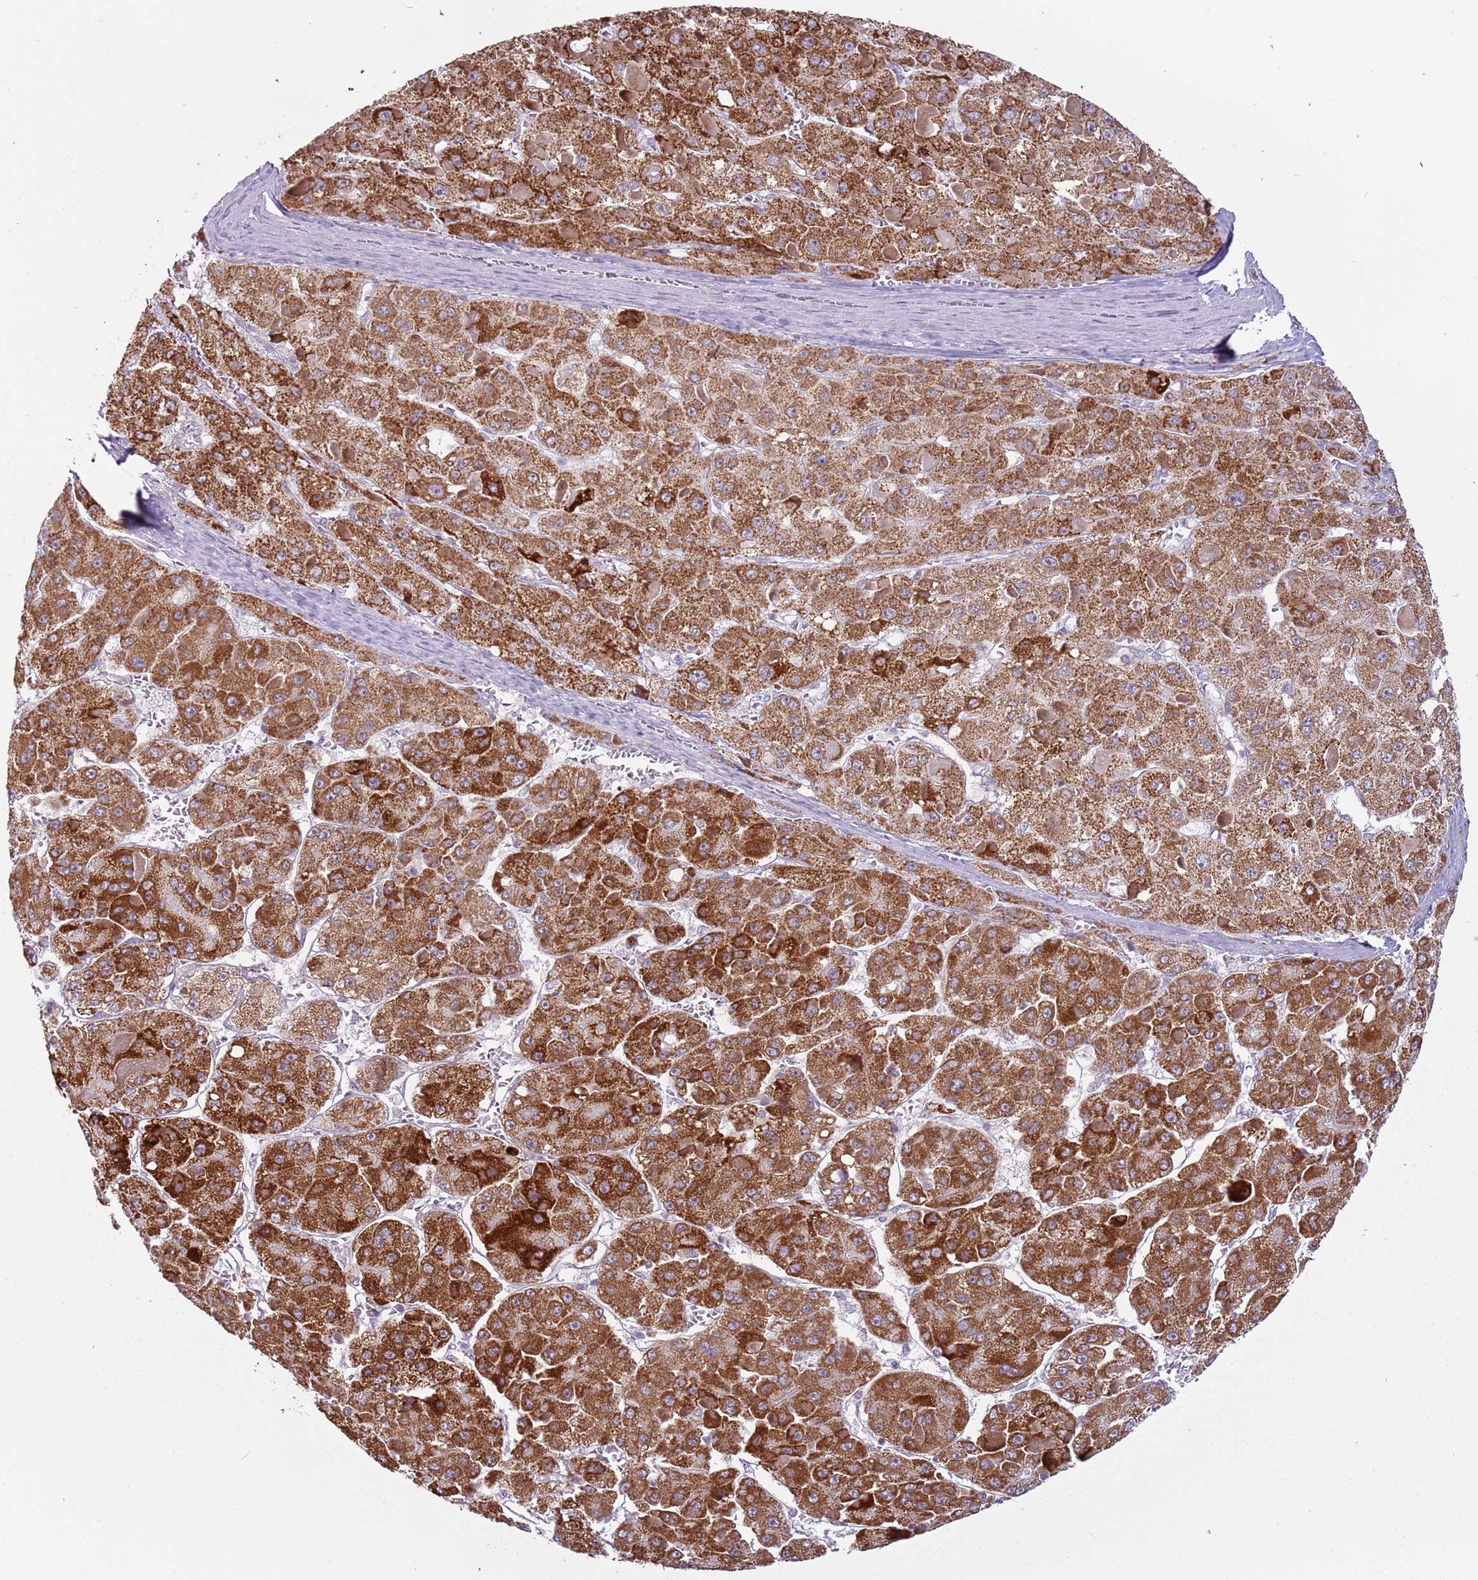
{"staining": {"intensity": "strong", "quantity": ">75%", "location": "cytoplasmic/membranous"}, "tissue": "liver cancer", "cell_type": "Tumor cells", "image_type": "cancer", "snomed": [{"axis": "morphology", "description": "Carcinoma, Hepatocellular, NOS"}, {"axis": "topography", "description": "Liver"}], "caption": "Immunohistochemical staining of human liver cancer demonstrates high levels of strong cytoplasmic/membranous protein positivity in approximately >75% of tumor cells.", "gene": "MLLT11", "patient": {"sex": "female", "age": 73}}